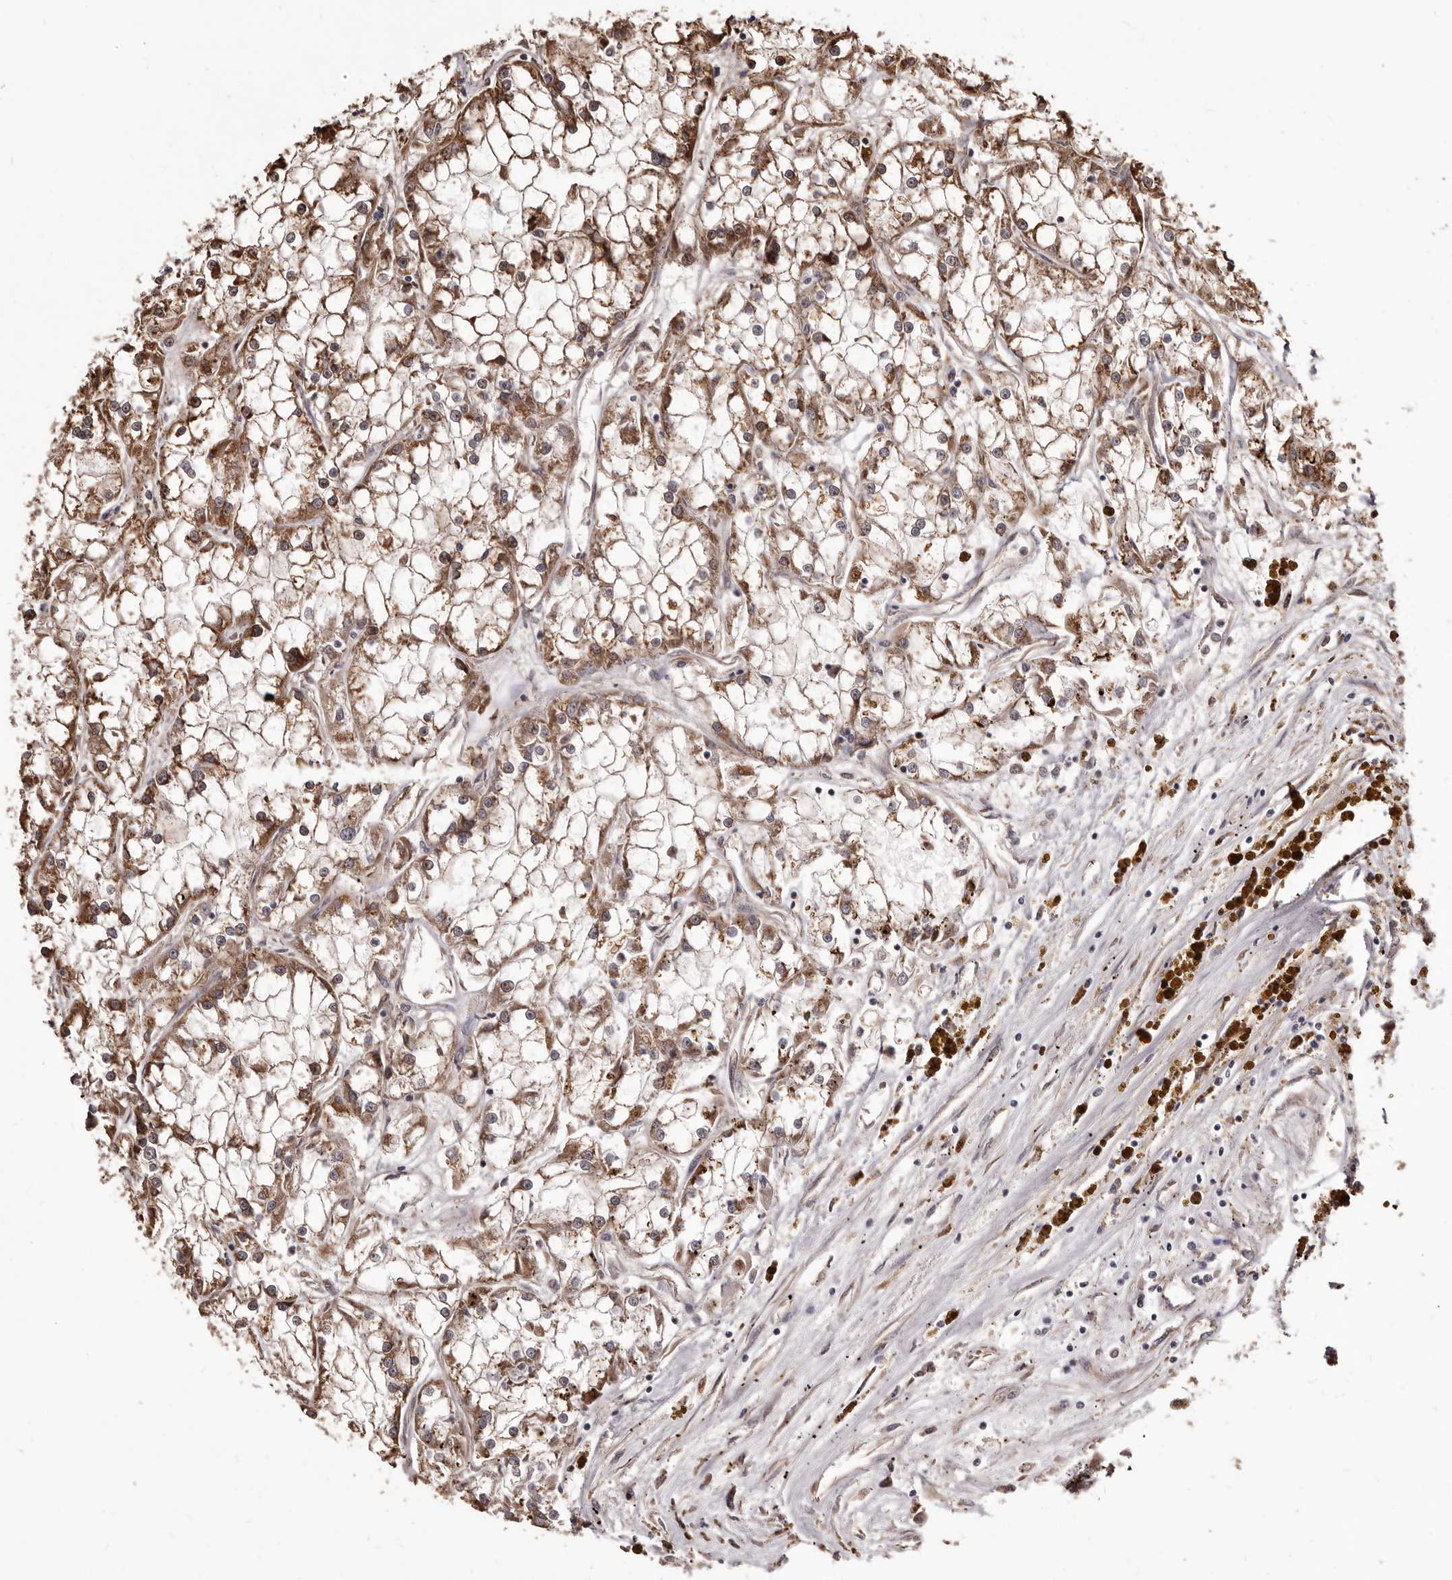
{"staining": {"intensity": "moderate", "quantity": ">75%", "location": "cytoplasmic/membranous"}, "tissue": "renal cancer", "cell_type": "Tumor cells", "image_type": "cancer", "snomed": [{"axis": "morphology", "description": "Adenocarcinoma, NOS"}, {"axis": "topography", "description": "Kidney"}], "caption": "The image reveals a brown stain indicating the presence of a protein in the cytoplasmic/membranous of tumor cells in renal cancer (adenocarcinoma).", "gene": "ALPK1", "patient": {"sex": "female", "age": 52}}